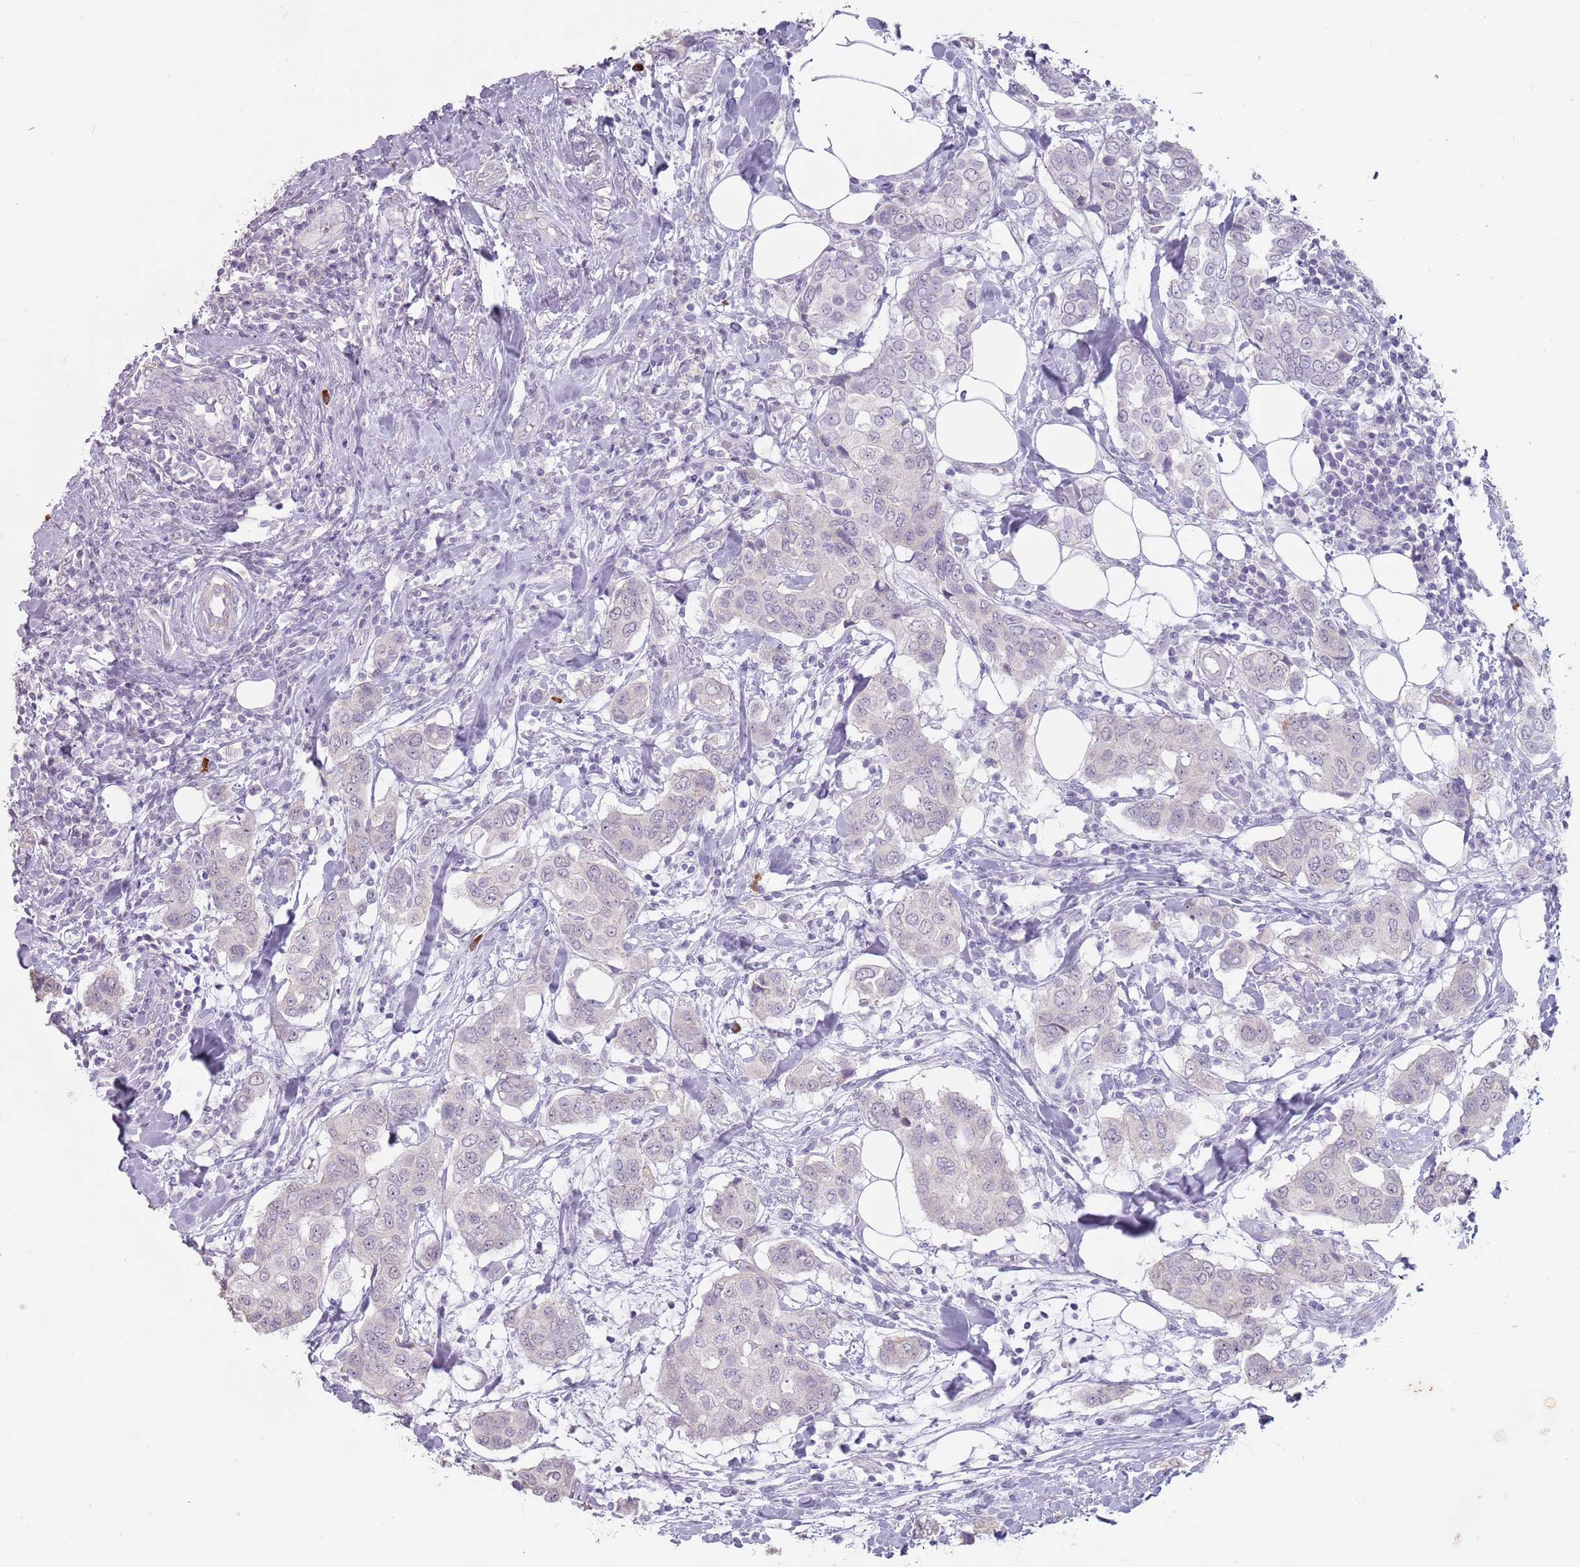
{"staining": {"intensity": "negative", "quantity": "none", "location": "none"}, "tissue": "breast cancer", "cell_type": "Tumor cells", "image_type": "cancer", "snomed": [{"axis": "morphology", "description": "Lobular carcinoma"}, {"axis": "topography", "description": "Breast"}], "caption": "DAB (3,3'-diaminobenzidine) immunohistochemical staining of breast cancer demonstrates no significant staining in tumor cells.", "gene": "STYK1", "patient": {"sex": "female", "age": 51}}